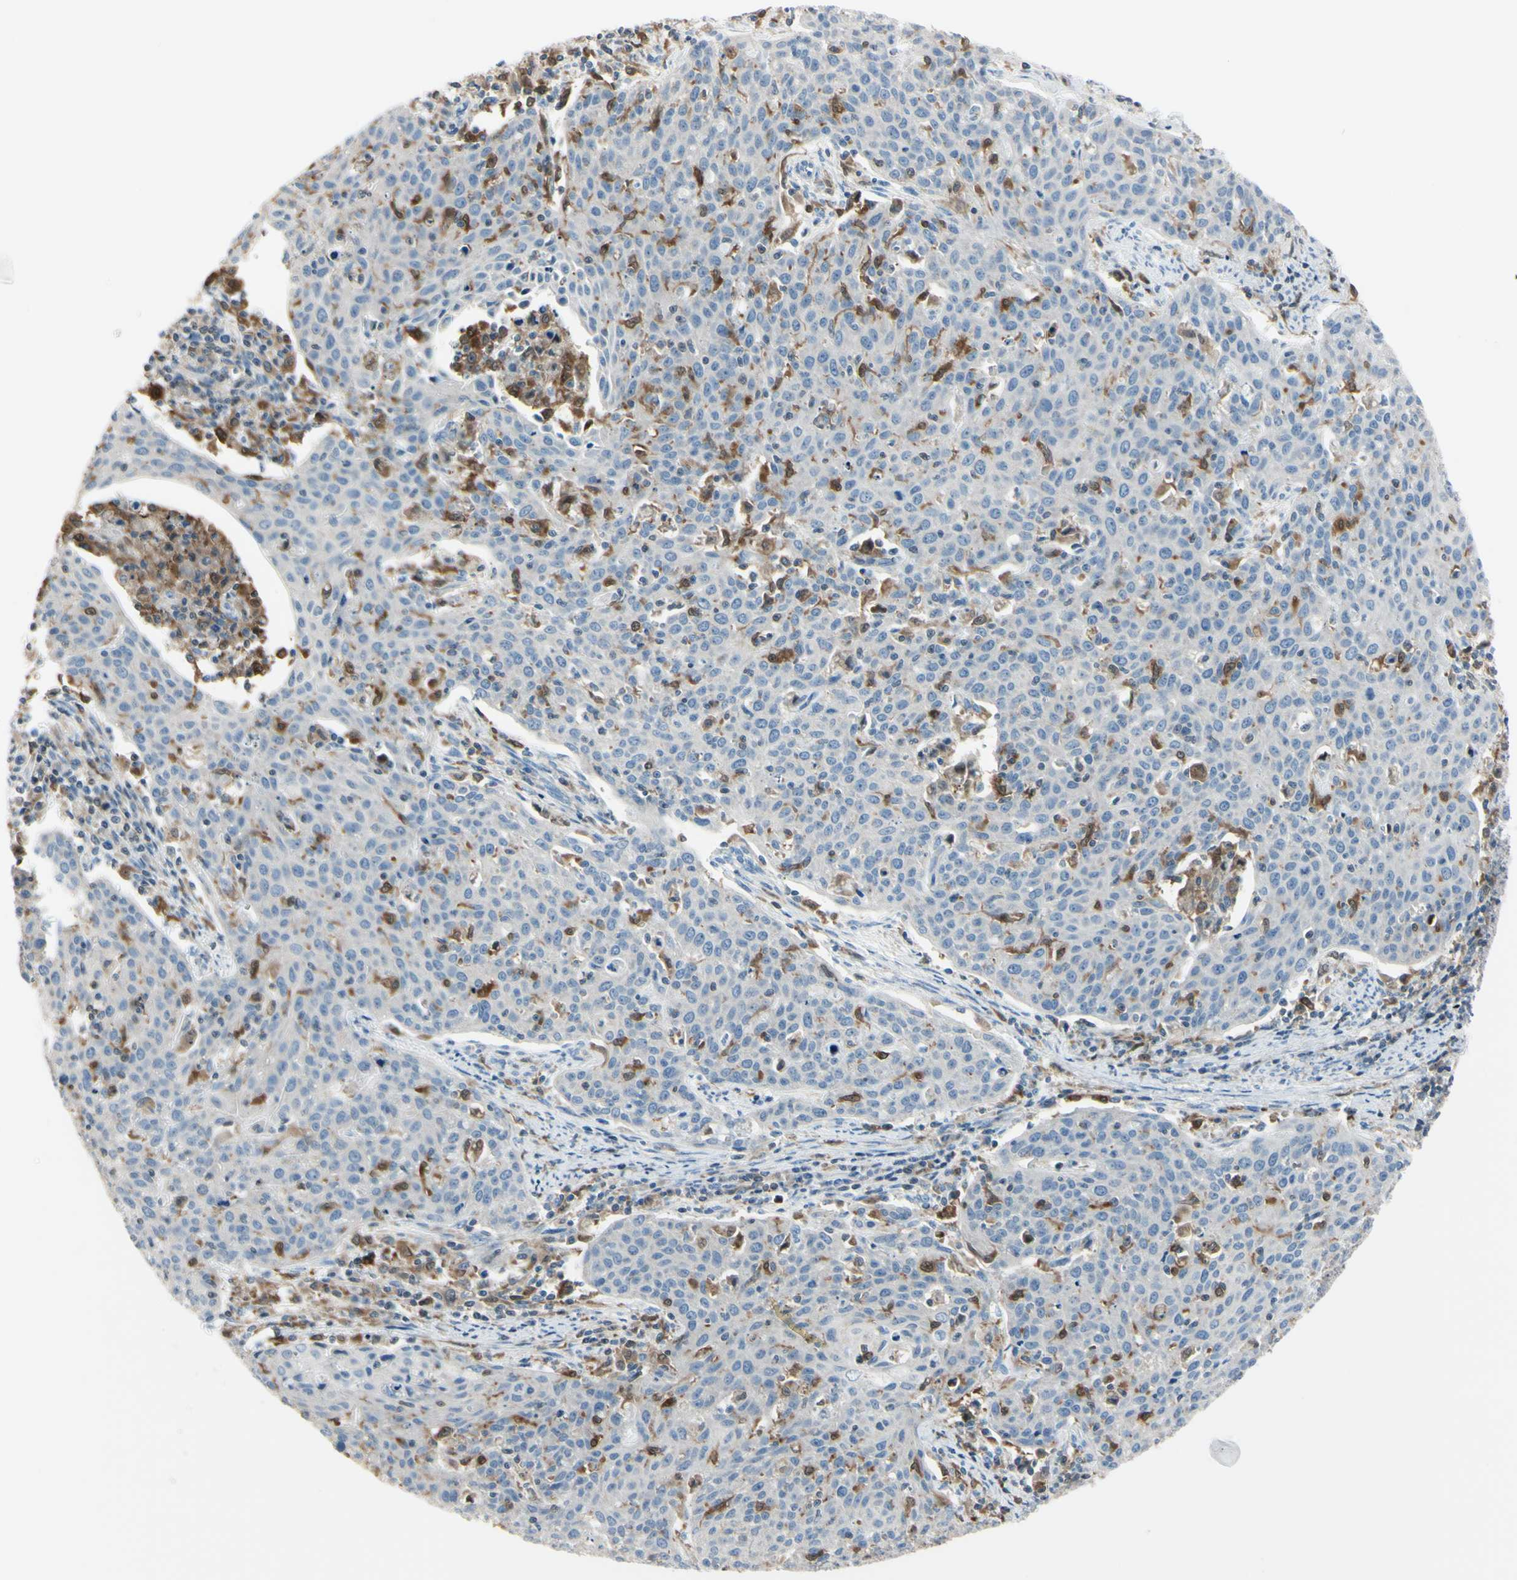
{"staining": {"intensity": "moderate", "quantity": "<25%", "location": "cytoplasmic/membranous"}, "tissue": "cervical cancer", "cell_type": "Tumor cells", "image_type": "cancer", "snomed": [{"axis": "morphology", "description": "Squamous cell carcinoma, NOS"}, {"axis": "topography", "description": "Cervix"}], "caption": "IHC (DAB (3,3'-diaminobenzidine)) staining of human cervical cancer displays moderate cytoplasmic/membranous protein expression in about <25% of tumor cells.", "gene": "CYRIB", "patient": {"sex": "female", "age": 38}}